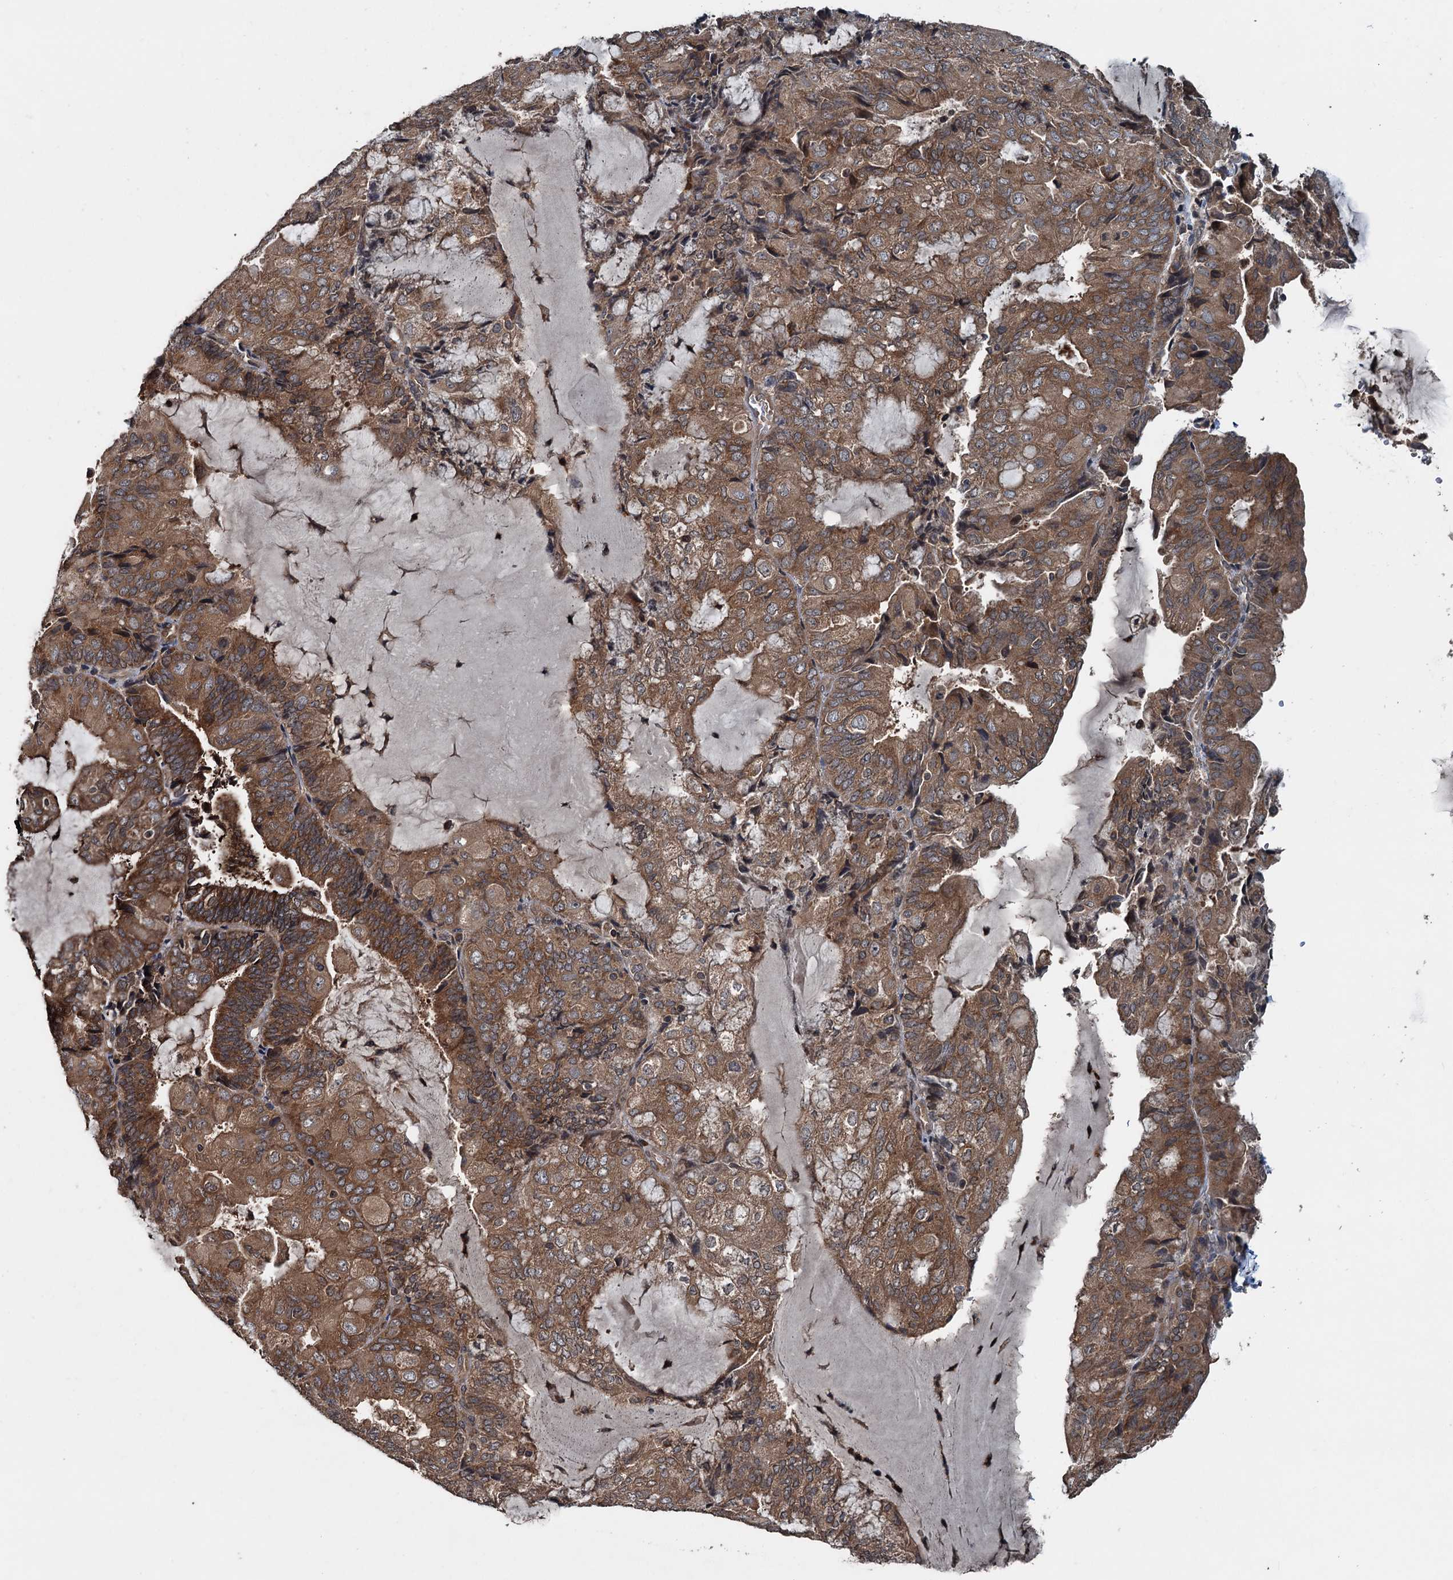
{"staining": {"intensity": "moderate", "quantity": ">75%", "location": "cytoplasmic/membranous"}, "tissue": "endometrial cancer", "cell_type": "Tumor cells", "image_type": "cancer", "snomed": [{"axis": "morphology", "description": "Adenocarcinoma, NOS"}, {"axis": "topography", "description": "Endometrium"}], "caption": "The histopathology image demonstrates a brown stain indicating the presence of a protein in the cytoplasmic/membranous of tumor cells in endometrial cancer.", "gene": "N4BP2L2", "patient": {"sex": "female", "age": 81}}